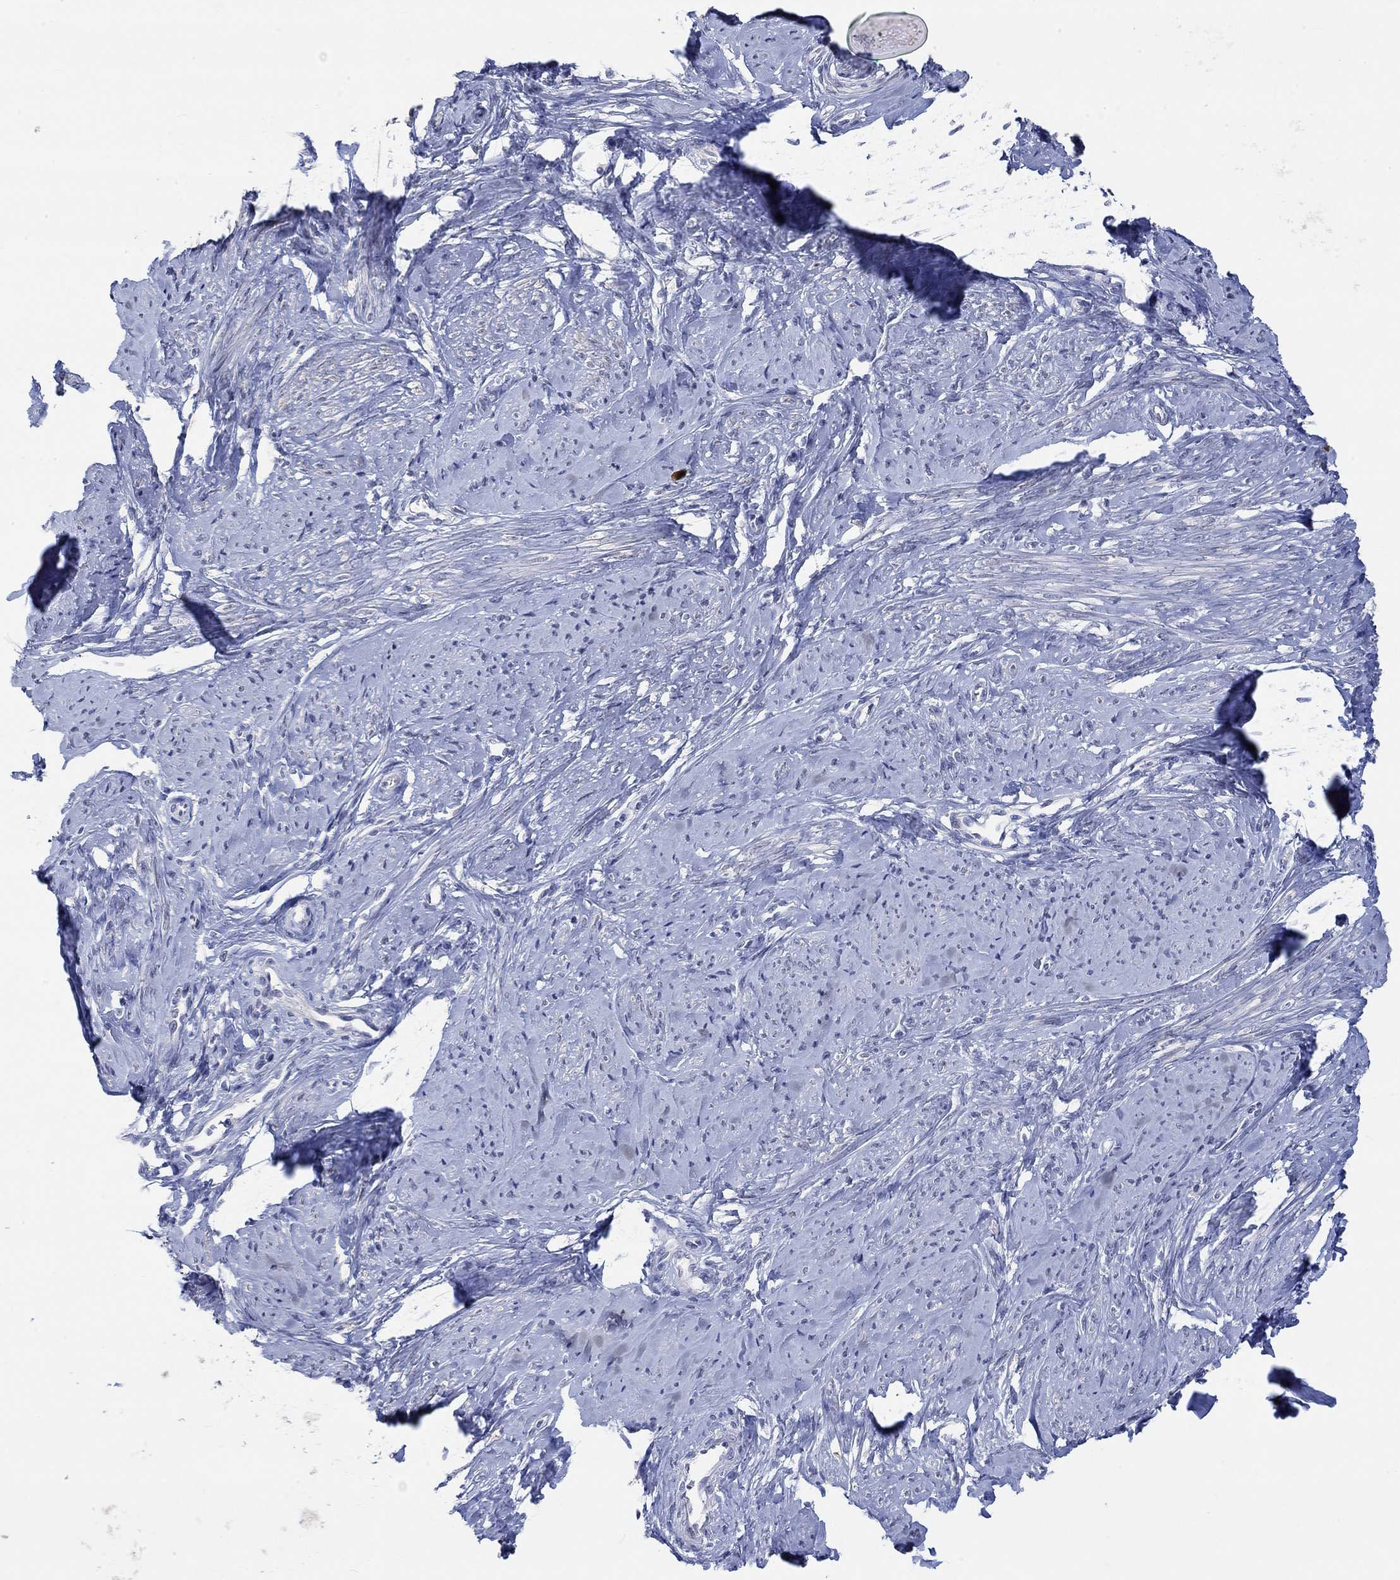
{"staining": {"intensity": "negative", "quantity": "none", "location": "none"}, "tissue": "smooth muscle", "cell_type": "Smooth muscle cells", "image_type": "normal", "snomed": [{"axis": "morphology", "description": "Normal tissue, NOS"}, {"axis": "topography", "description": "Smooth muscle"}], "caption": "High magnification brightfield microscopy of normal smooth muscle stained with DAB (3,3'-diaminobenzidine) (brown) and counterstained with hematoxylin (blue): smooth muscle cells show no significant expression. (Brightfield microscopy of DAB (3,3'-diaminobenzidine) immunohistochemistry at high magnification).", "gene": "PNMA5", "patient": {"sex": "female", "age": 48}}